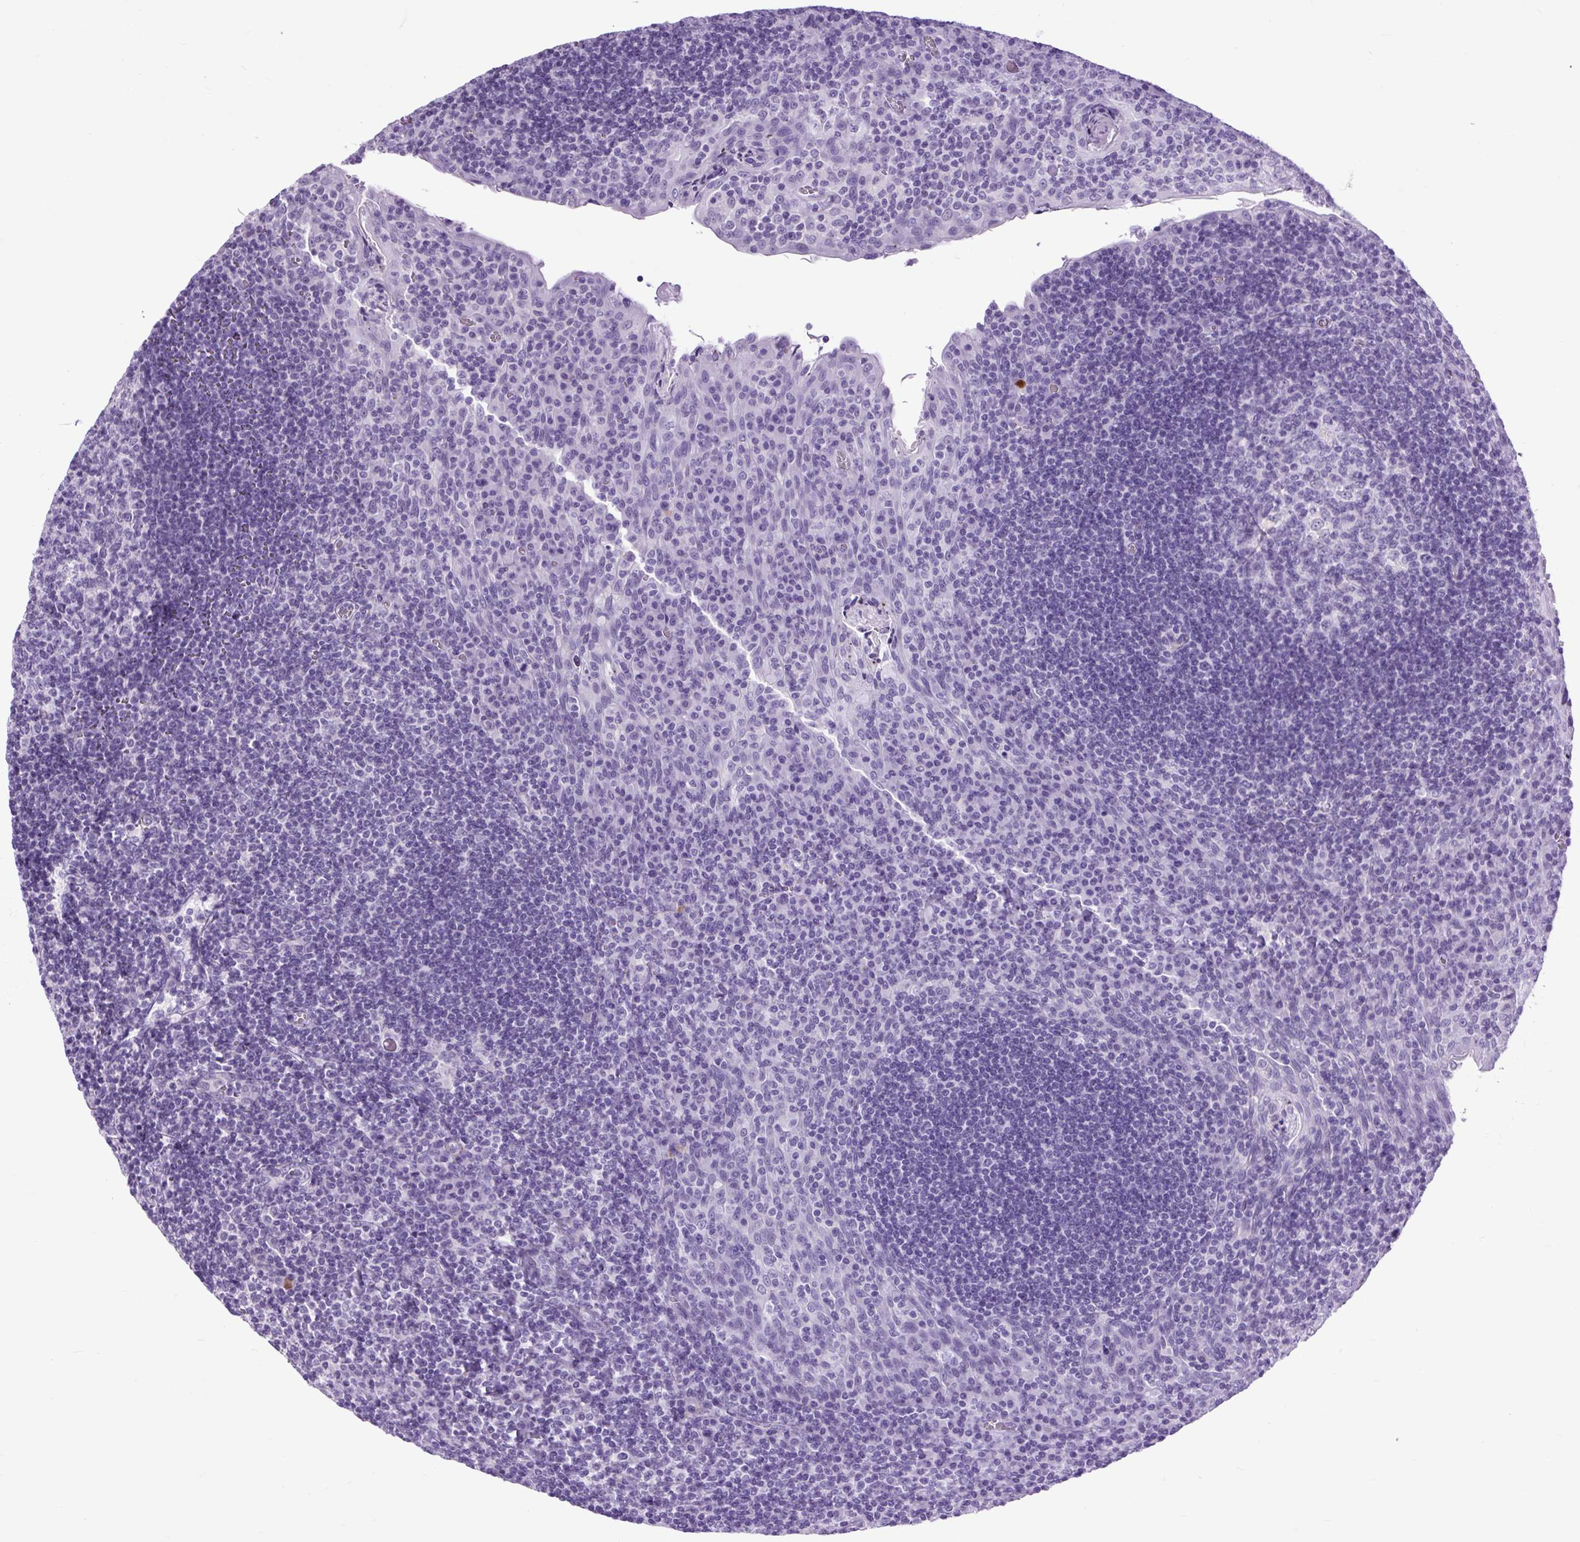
{"staining": {"intensity": "negative", "quantity": "none", "location": "none"}, "tissue": "tonsil", "cell_type": "Germinal center cells", "image_type": "normal", "snomed": [{"axis": "morphology", "description": "Normal tissue, NOS"}, {"axis": "topography", "description": "Tonsil"}], "caption": "Germinal center cells are negative for protein expression in normal human tonsil.", "gene": "DPP6", "patient": {"sex": "male", "age": 17}}